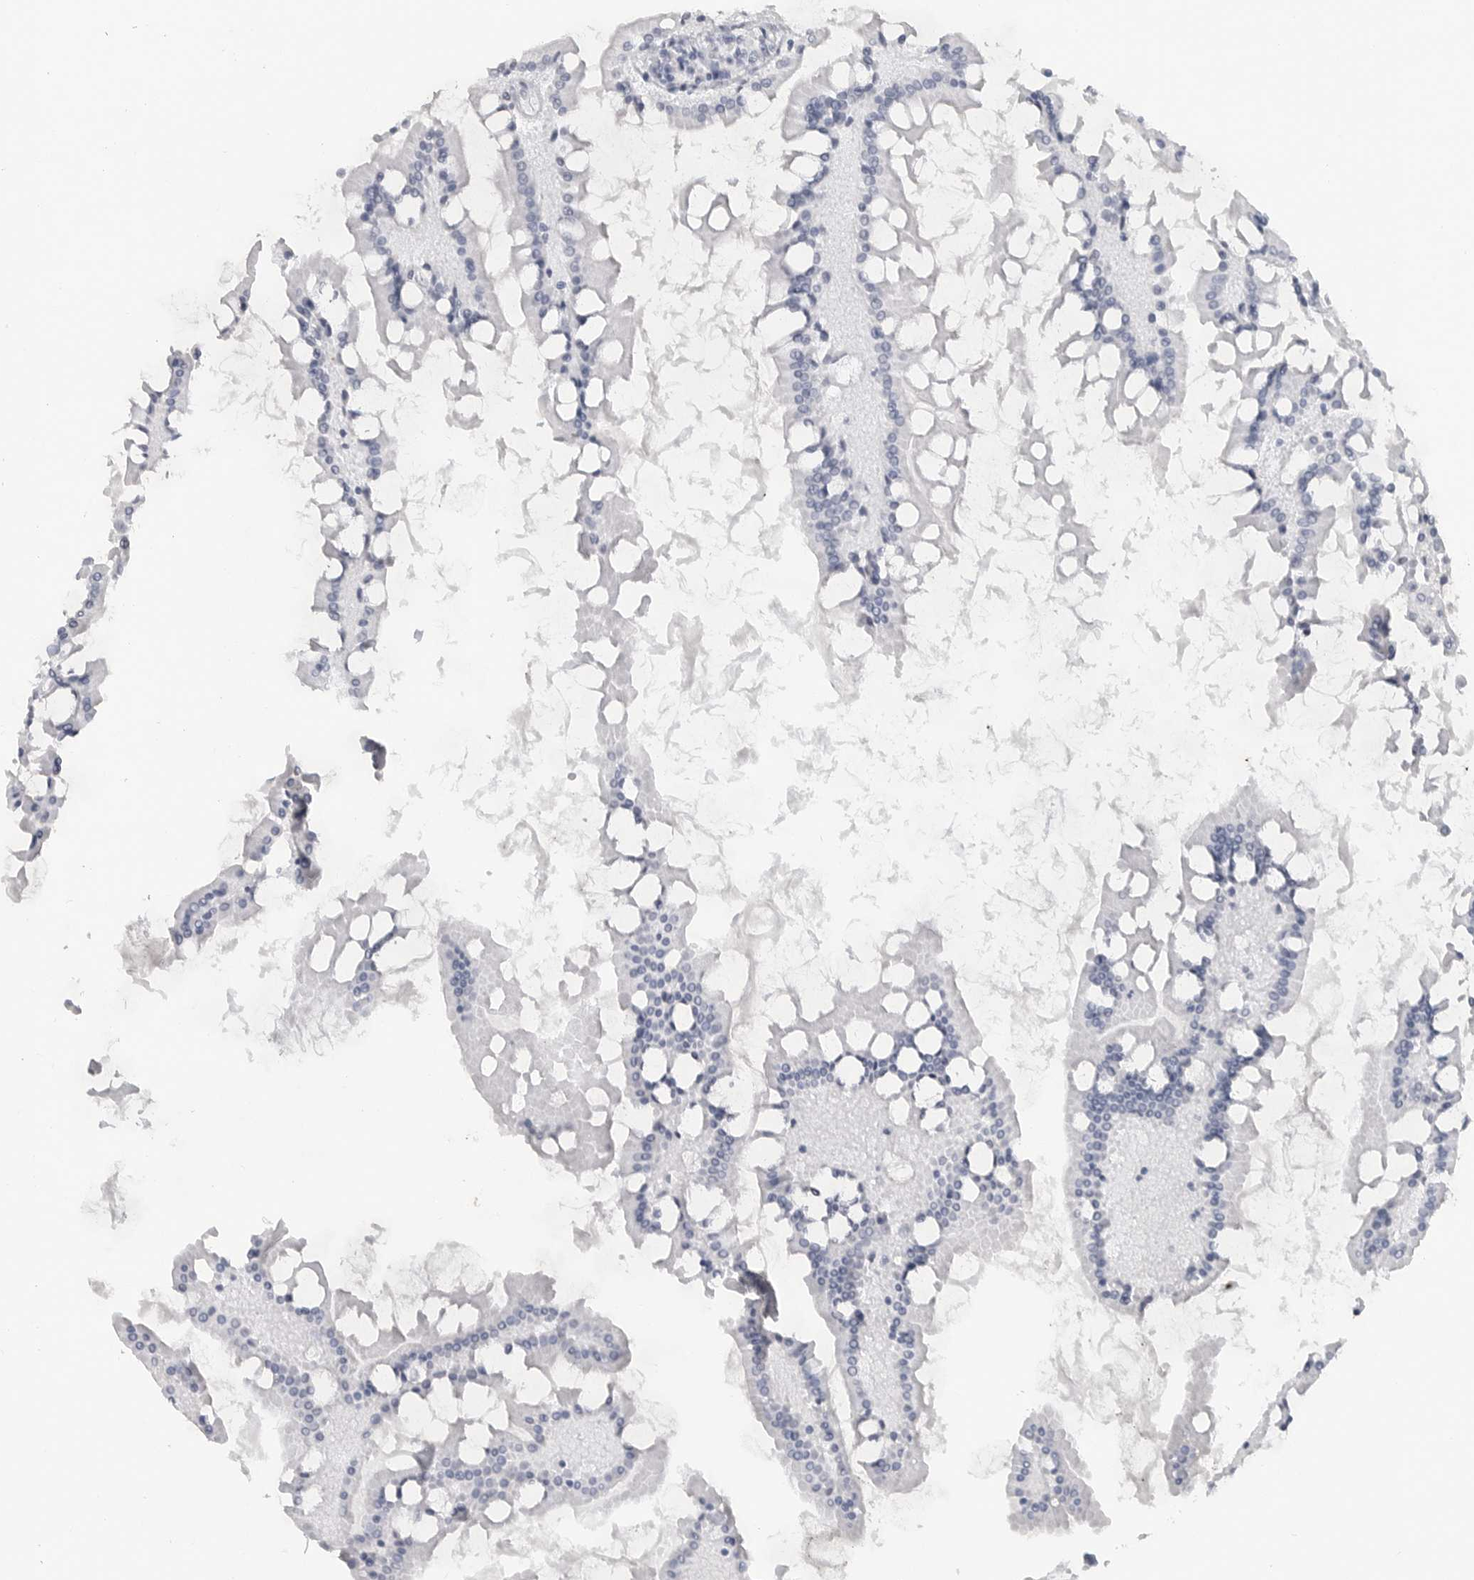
{"staining": {"intensity": "negative", "quantity": "none", "location": "none"}, "tissue": "small intestine", "cell_type": "Glandular cells", "image_type": "normal", "snomed": [{"axis": "morphology", "description": "Normal tissue, NOS"}, {"axis": "topography", "description": "Small intestine"}], "caption": "IHC of benign small intestine displays no expression in glandular cells. (Immunohistochemistry, brightfield microscopy, high magnification).", "gene": "LY6D", "patient": {"sex": "male", "age": 41}}